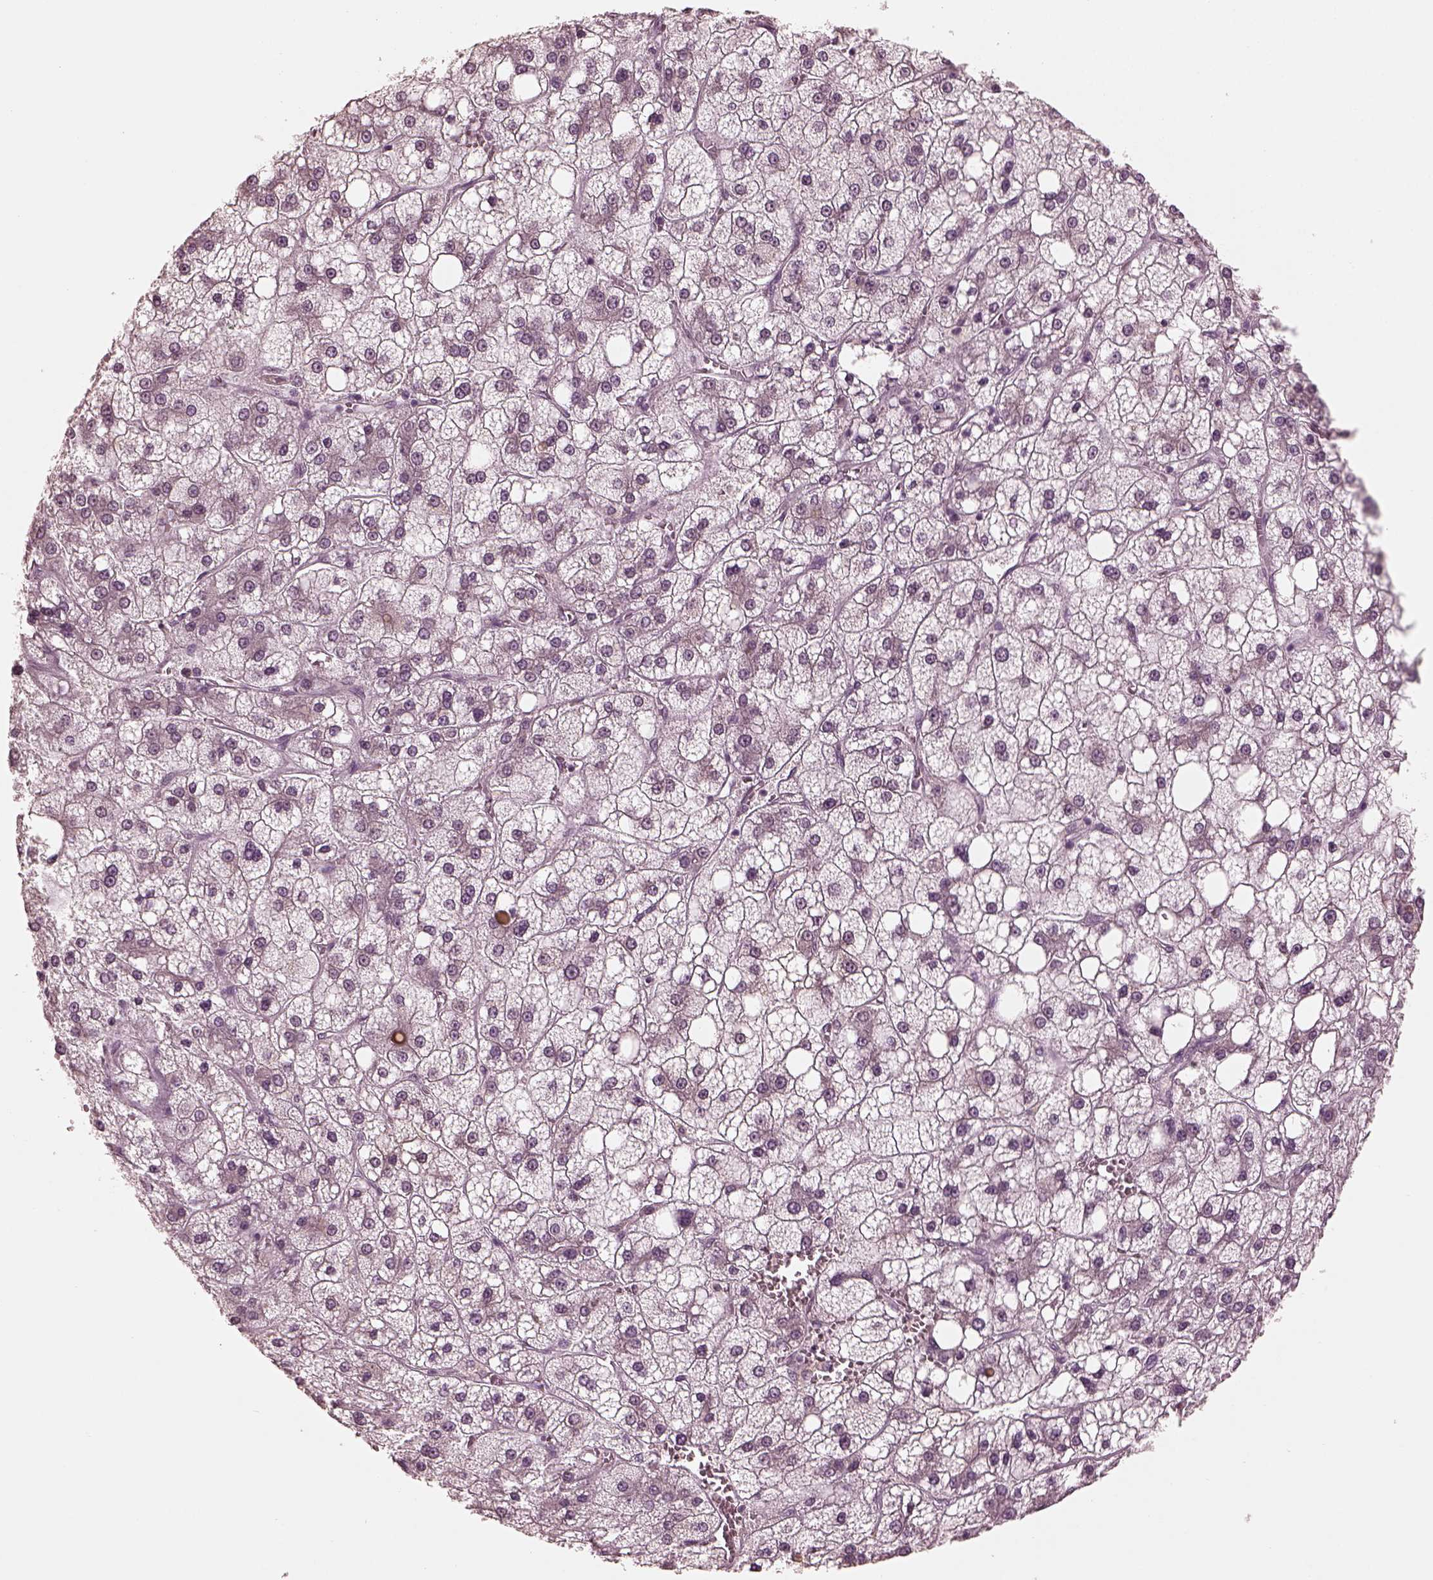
{"staining": {"intensity": "negative", "quantity": "none", "location": "none"}, "tissue": "liver cancer", "cell_type": "Tumor cells", "image_type": "cancer", "snomed": [{"axis": "morphology", "description": "Carcinoma, Hepatocellular, NOS"}, {"axis": "topography", "description": "Liver"}], "caption": "Immunohistochemical staining of human hepatocellular carcinoma (liver) exhibits no significant staining in tumor cells.", "gene": "KRT79", "patient": {"sex": "male", "age": 73}}